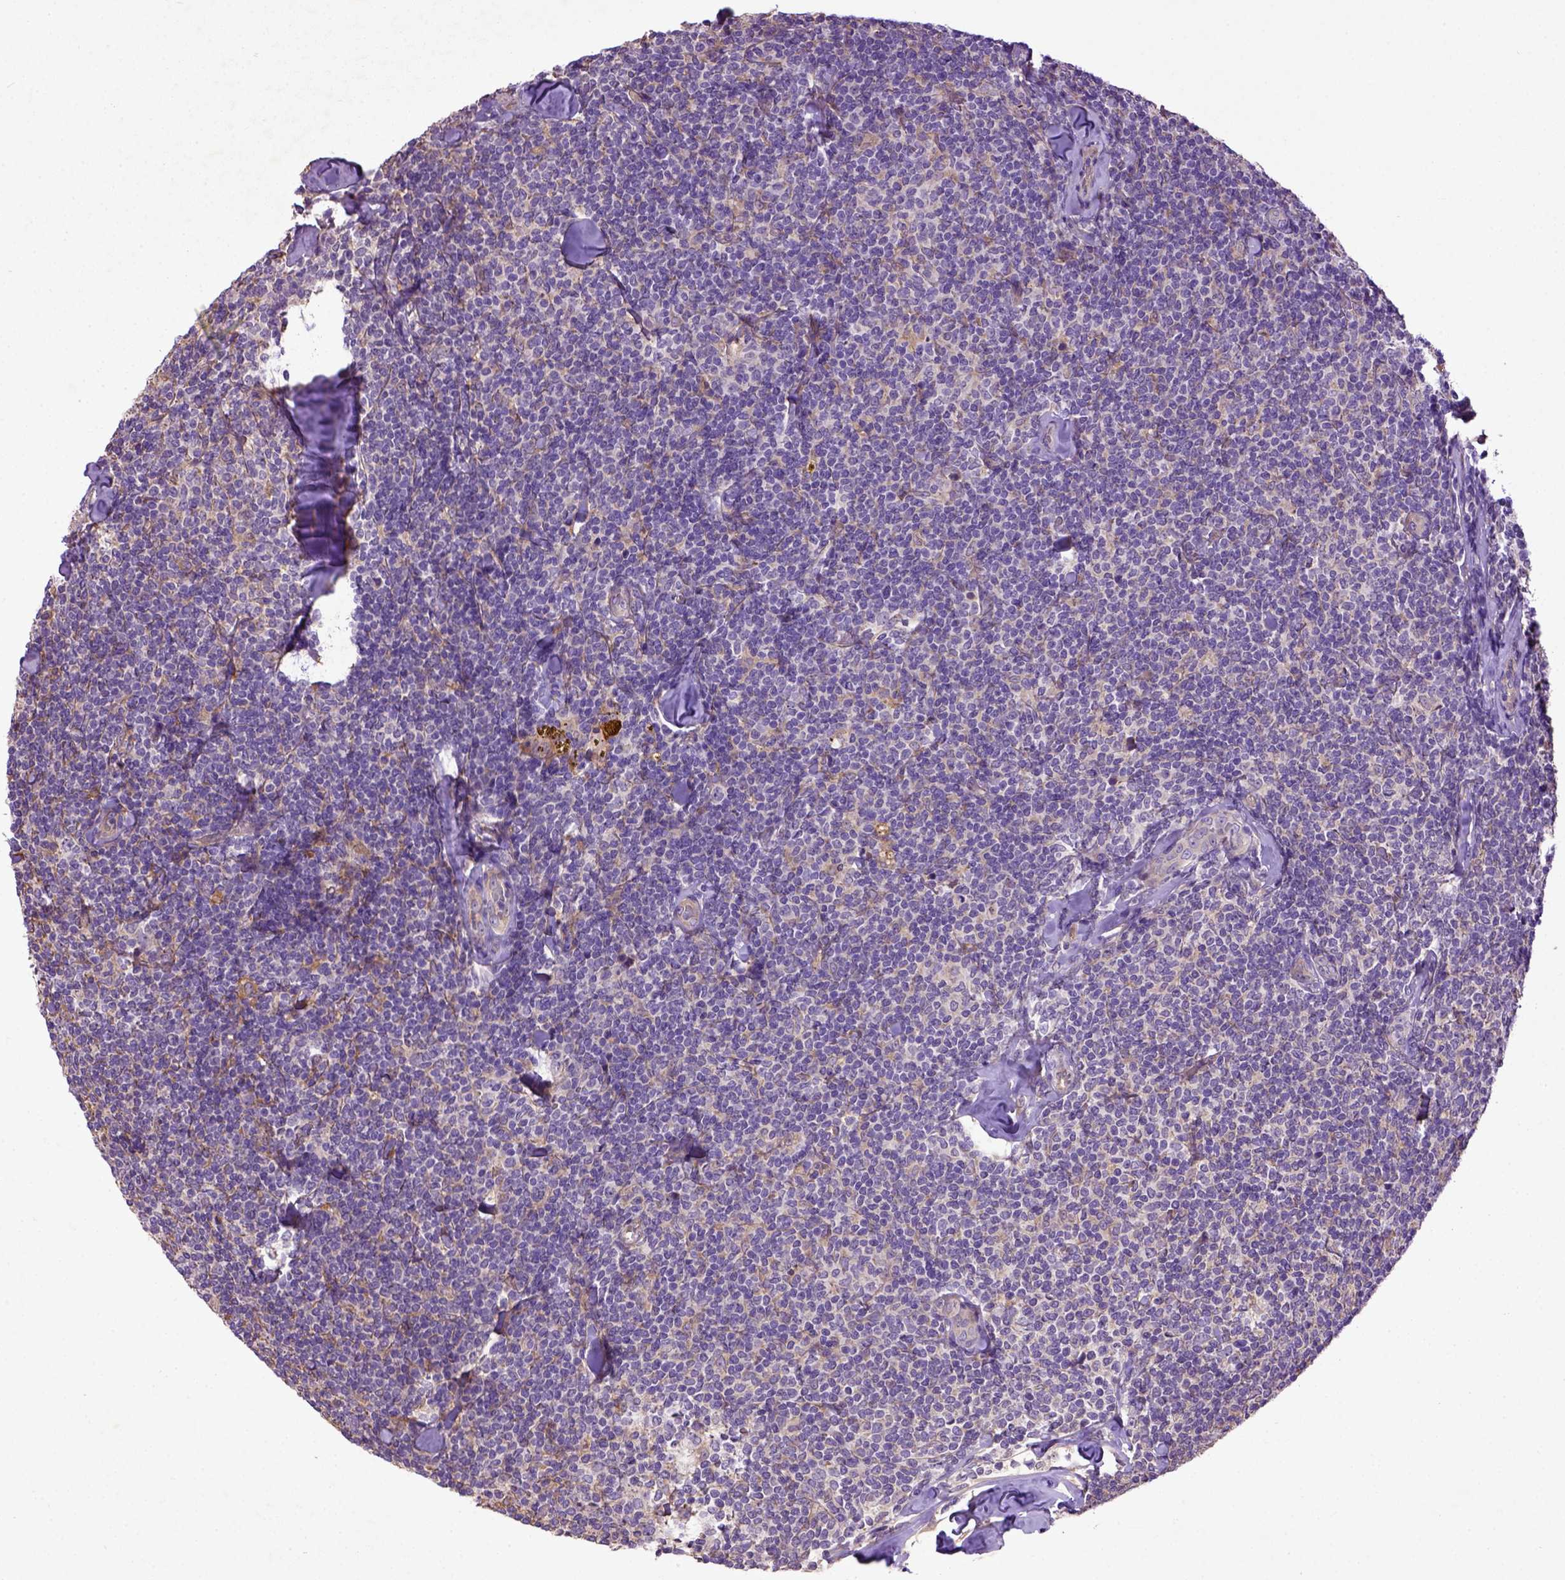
{"staining": {"intensity": "weak", "quantity": ">75%", "location": "cytoplasmic/membranous"}, "tissue": "lymphoma", "cell_type": "Tumor cells", "image_type": "cancer", "snomed": [{"axis": "morphology", "description": "Malignant lymphoma, non-Hodgkin's type, Low grade"}, {"axis": "topography", "description": "Lymph node"}], "caption": "Tumor cells demonstrate low levels of weak cytoplasmic/membranous positivity in approximately >75% of cells in malignant lymphoma, non-Hodgkin's type (low-grade). The staining was performed using DAB (3,3'-diaminobenzidine) to visualize the protein expression in brown, while the nuclei were stained in blue with hematoxylin (Magnification: 20x).", "gene": "DEPDC1B", "patient": {"sex": "female", "age": 56}}